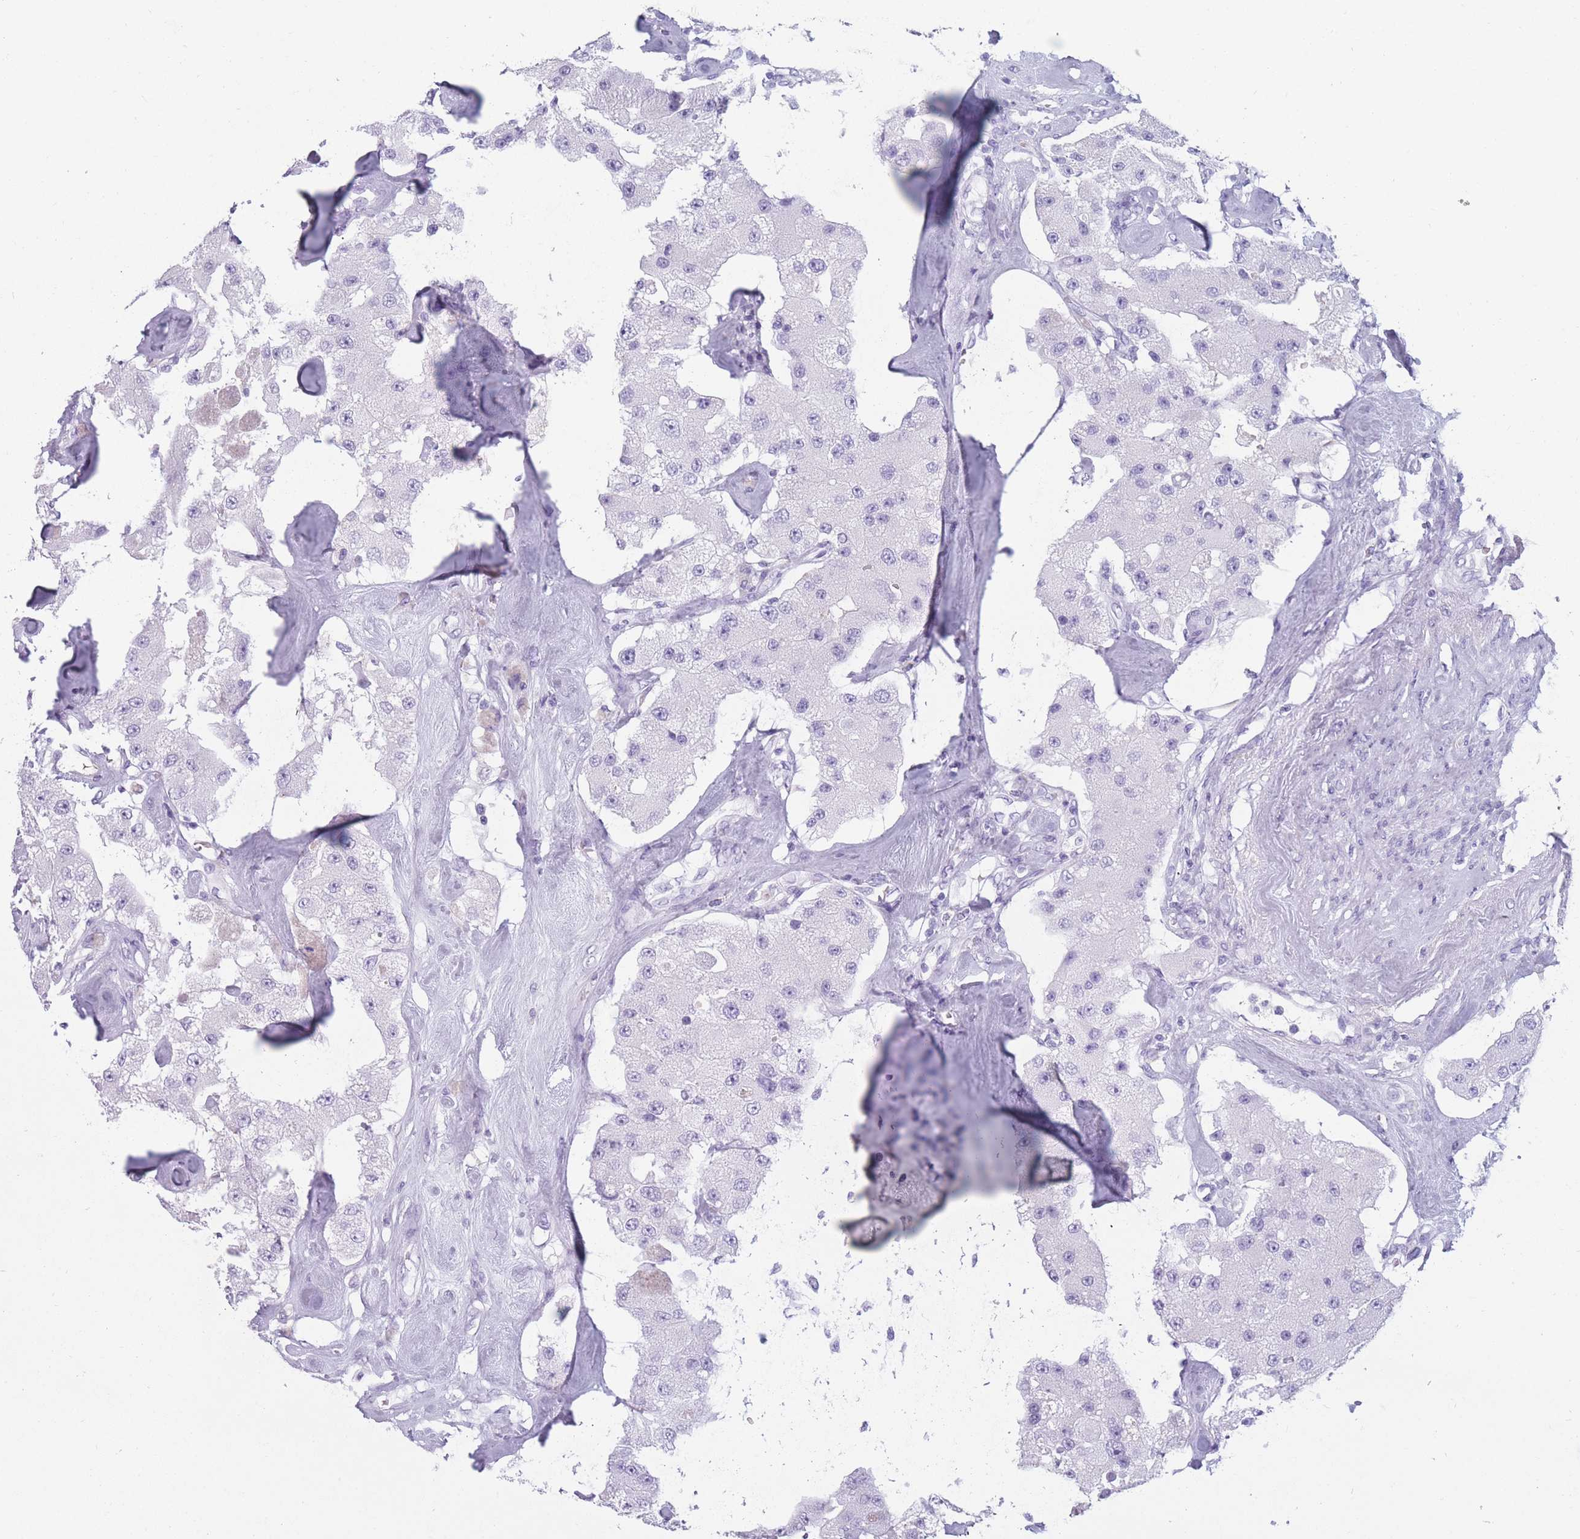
{"staining": {"intensity": "negative", "quantity": "none", "location": "none"}, "tissue": "carcinoid", "cell_type": "Tumor cells", "image_type": "cancer", "snomed": [{"axis": "morphology", "description": "Carcinoid, malignant, NOS"}, {"axis": "topography", "description": "Pancreas"}], "caption": "This is an immunohistochemistry (IHC) micrograph of human carcinoid. There is no expression in tumor cells.", "gene": "TNFSF11", "patient": {"sex": "male", "age": 41}}